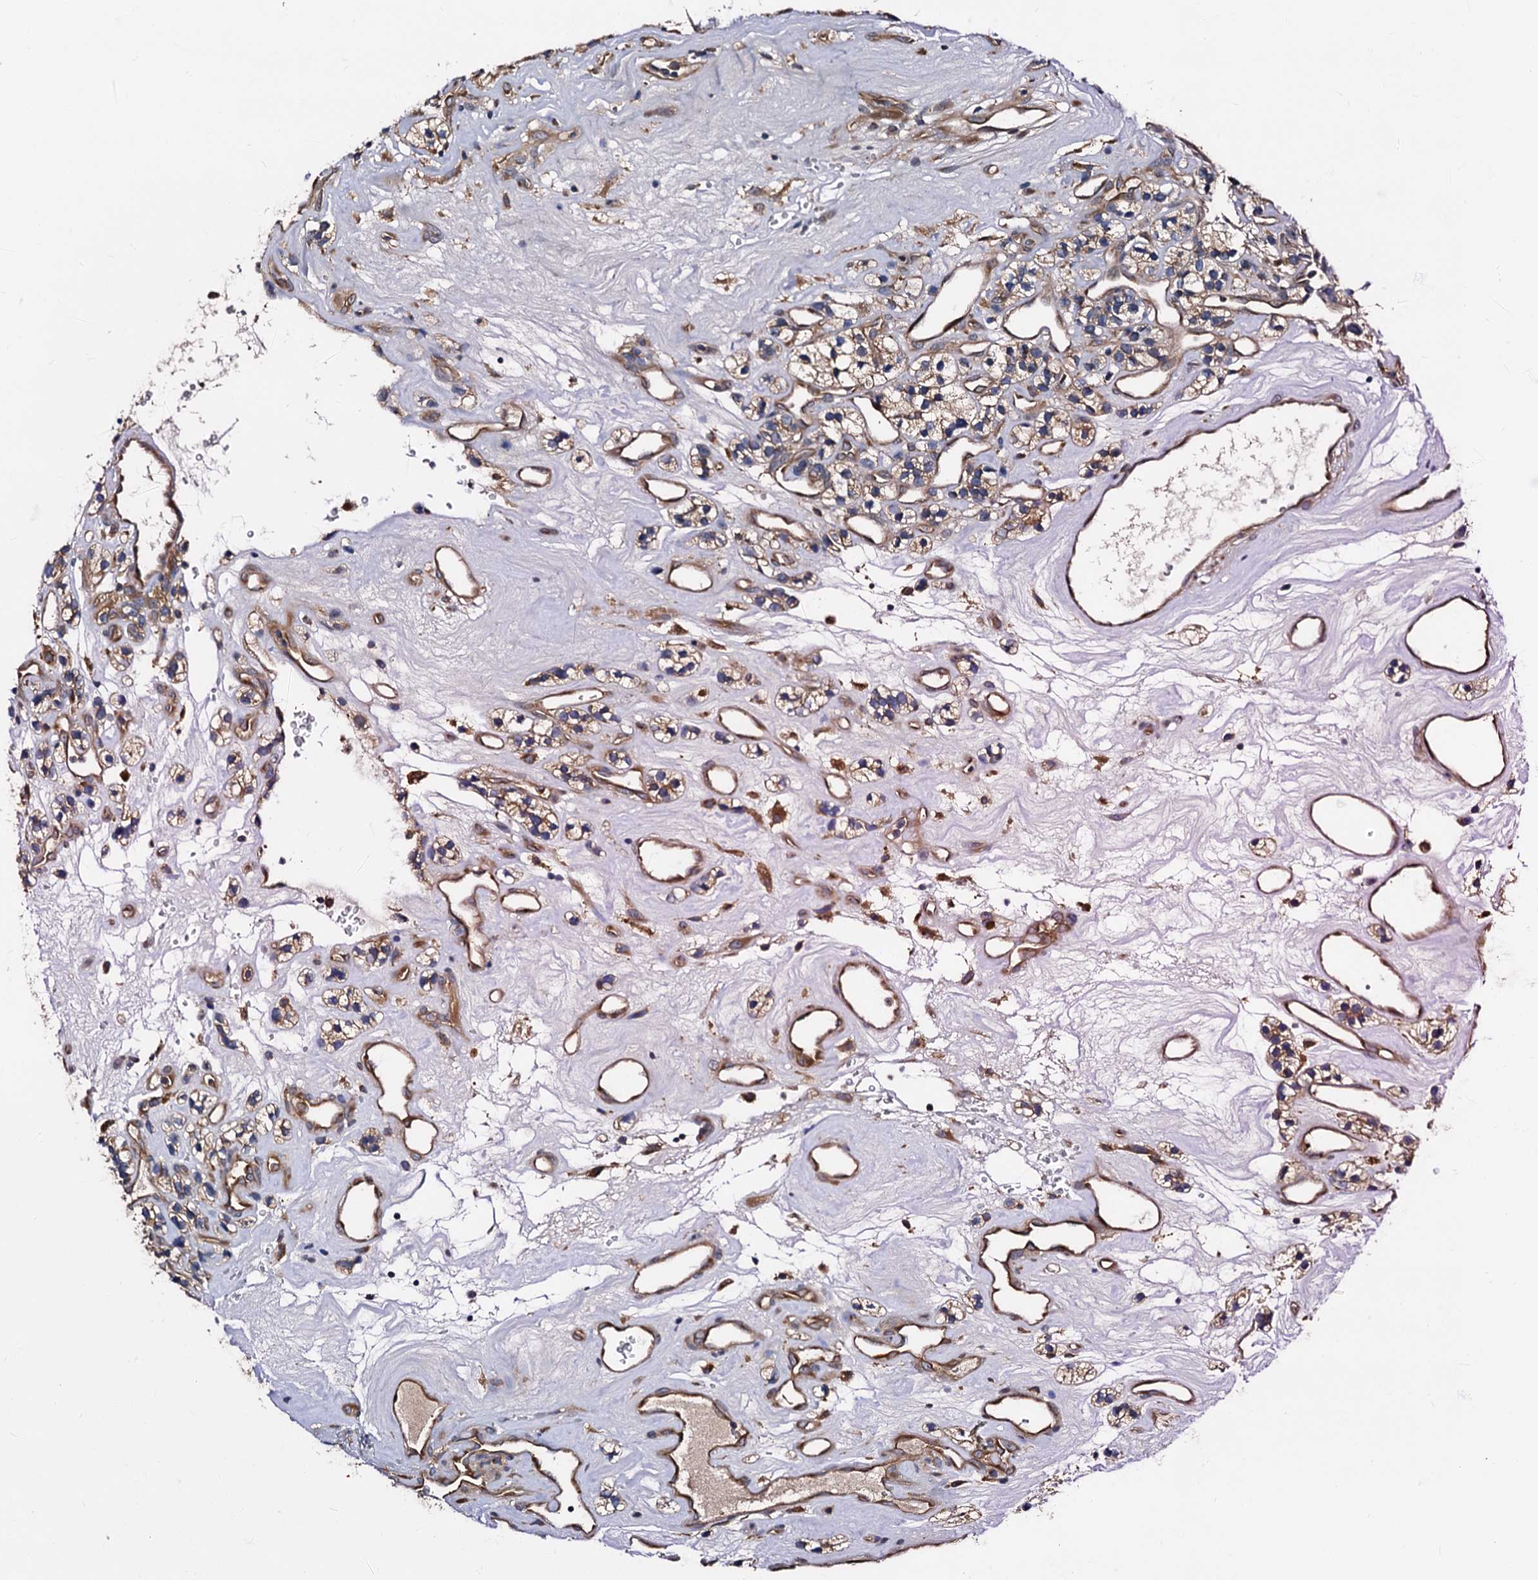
{"staining": {"intensity": "moderate", "quantity": ">75%", "location": "cytoplasmic/membranous"}, "tissue": "renal cancer", "cell_type": "Tumor cells", "image_type": "cancer", "snomed": [{"axis": "morphology", "description": "Adenocarcinoma, NOS"}, {"axis": "topography", "description": "Kidney"}], "caption": "Immunohistochemistry staining of renal cancer (adenocarcinoma), which reveals medium levels of moderate cytoplasmic/membranous positivity in approximately >75% of tumor cells indicating moderate cytoplasmic/membranous protein staining. The staining was performed using DAB (3,3'-diaminobenzidine) (brown) for protein detection and nuclei were counterstained in hematoxylin (blue).", "gene": "PEX5", "patient": {"sex": "female", "age": 57}}